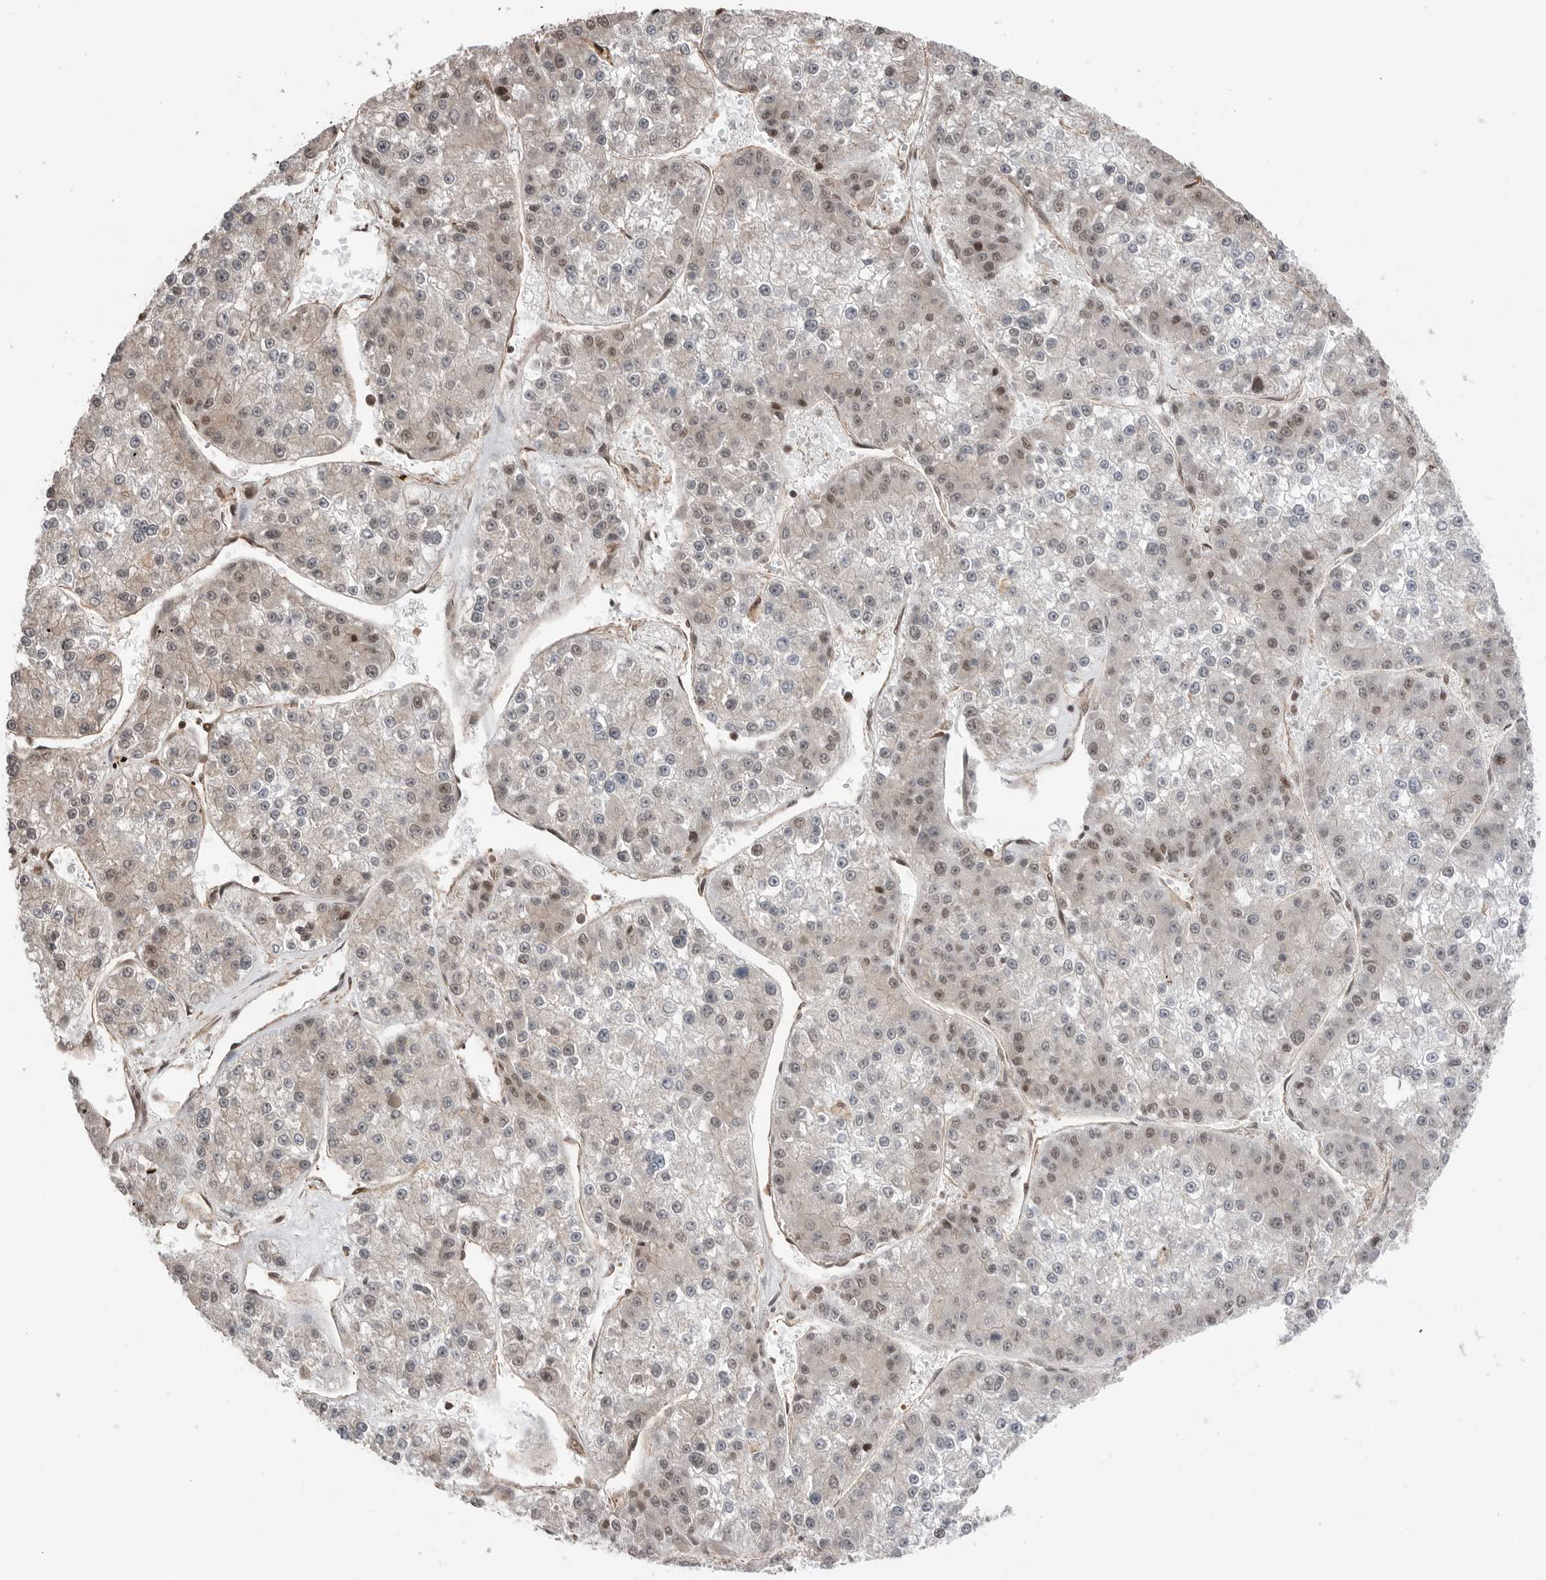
{"staining": {"intensity": "weak", "quantity": "25%-75%", "location": "nuclear"}, "tissue": "liver cancer", "cell_type": "Tumor cells", "image_type": "cancer", "snomed": [{"axis": "morphology", "description": "Carcinoma, Hepatocellular, NOS"}, {"axis": "topography", "description": "Liver"}], "caption": "Immunohistochemical staining of human liver hepatocellular carcinoma exhibits low levels of weak nuclear positivity in about 25%-75% of tumor cells.", "gene": "PEAK1", "patient": {"sex": "female", "age": 73}}